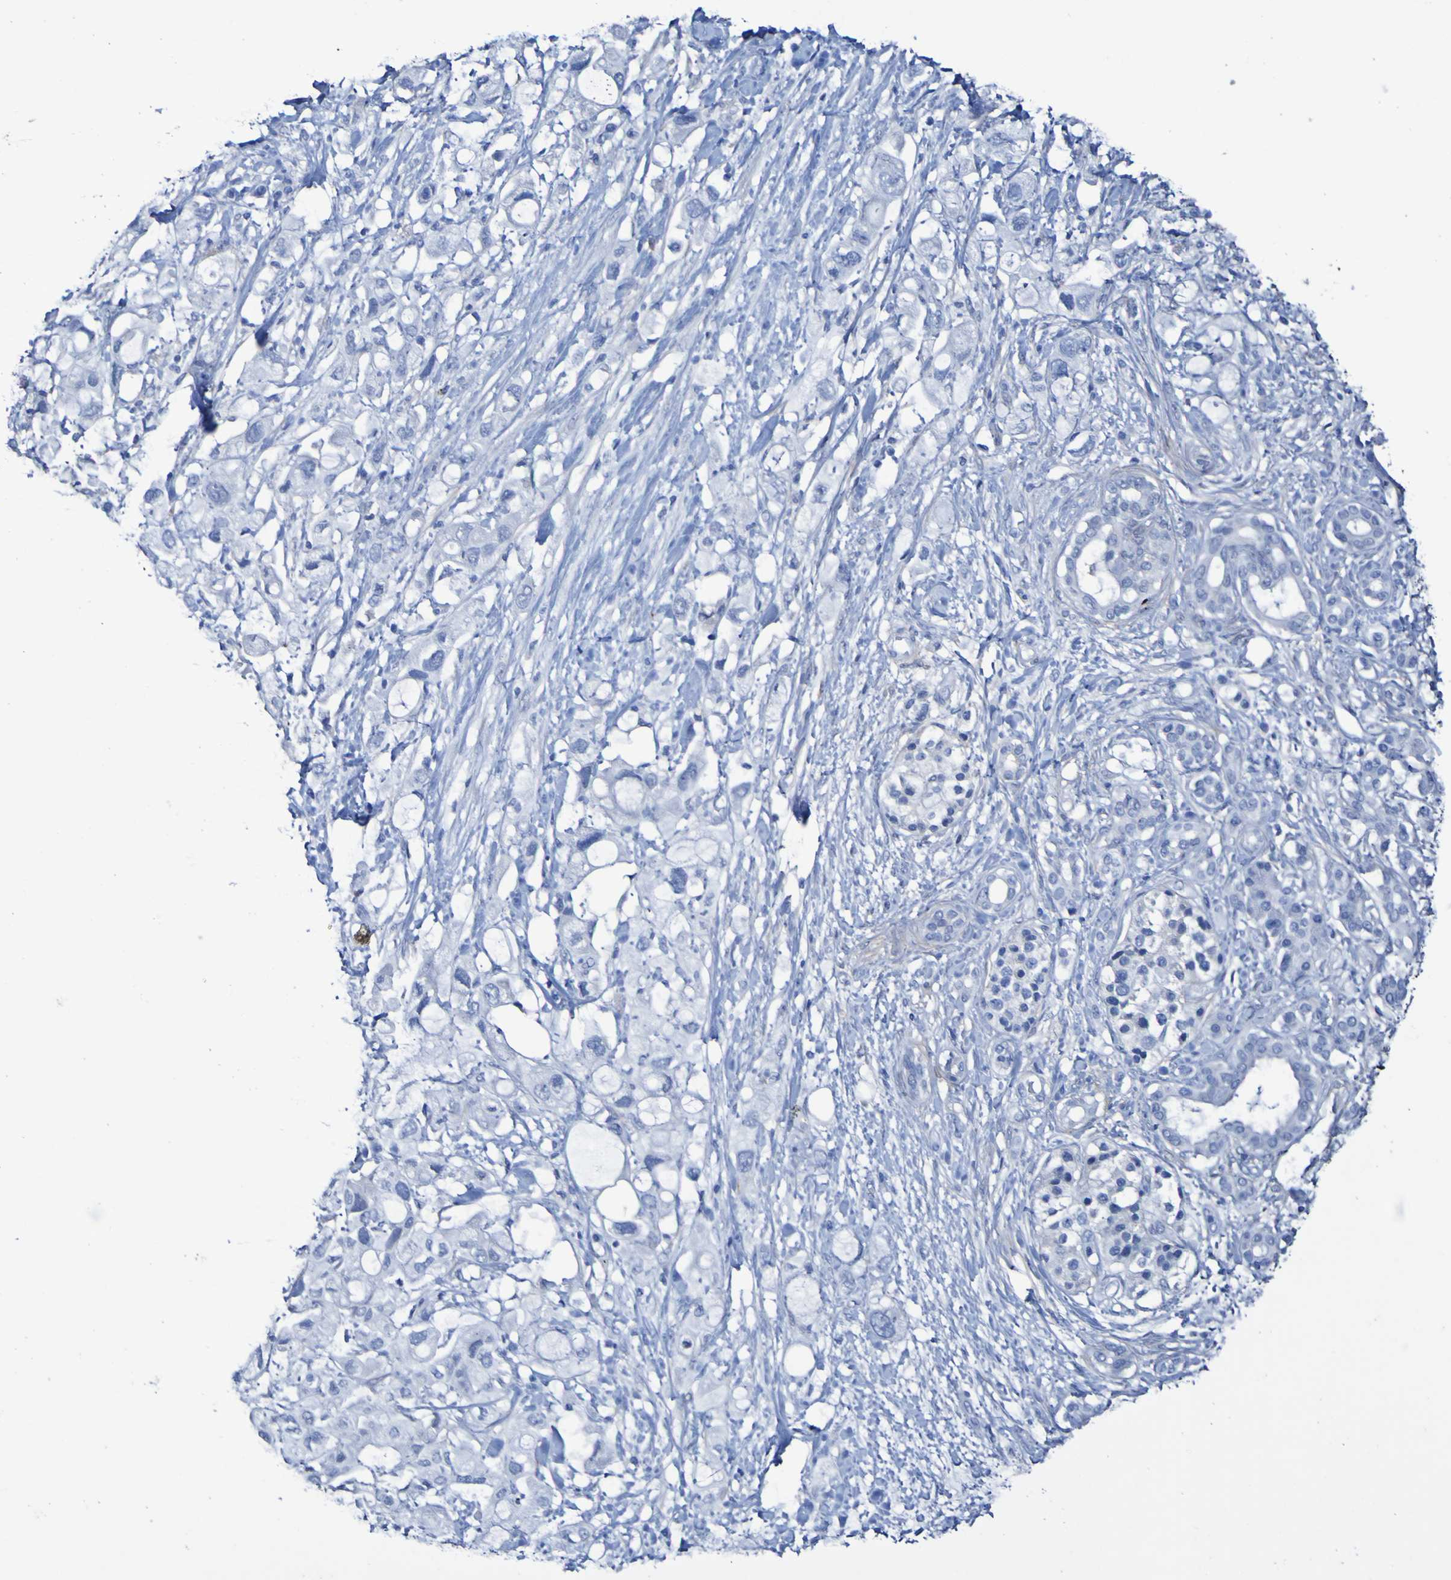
{"staining": {"intensity": "negative", "quantity": "none", "location": "none"}, "tissue": "pancreatic cancer", "cell_type": "Tumor cells", "image_type": "cancer", "snomed": [{"axis": "morphology", "description": "Adenocarcinoma, NOS"}, {"axis": "topography", "description": "Pancreas"}], "caption": "Photomicrograph shows no protein expression in tumor cells of pancreatic adenocarcinoma tissue.", "gene": "SGCB", "patient": {"sex": "female", "age": 56}}